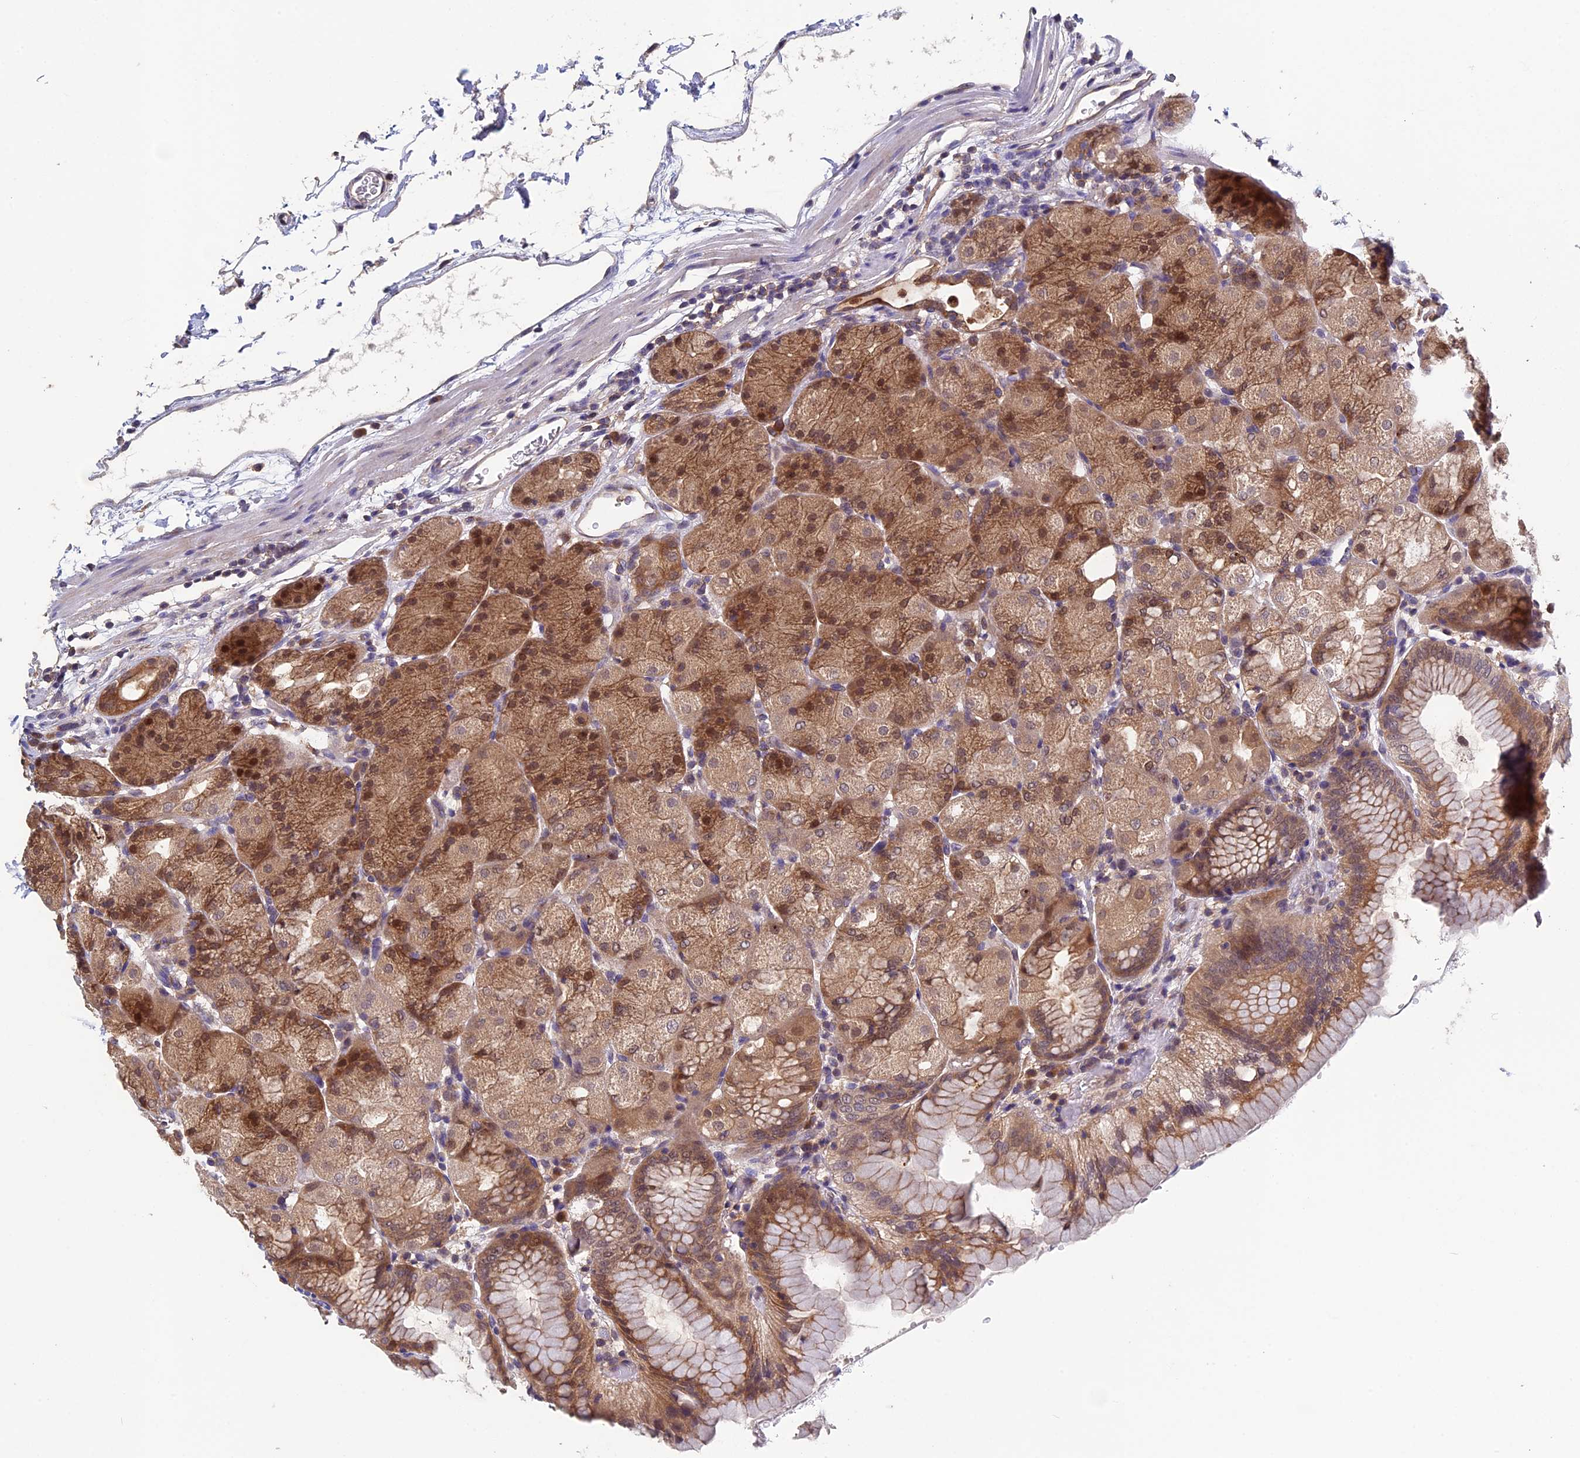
{"staining": {"intensity": "moderate", "quantity": ">75%", "location": "cytoplasmic/membranous,nuclear"}, "tissue": "stomach", "cell_type": "Glandular cells", "image_type": "normal", "snomed": [{"axis": "morphology", "description": "Normal tissue, NOS"}, {"axis": "topography", "description": "Stomach, upper"}, {"axis": "topography", "description": "Stomach, lower"}], "caption": "The image shows staining of benign stomach, revealing moderate cytoplasmic/membranous,nuclear protein positivity (brown color) within glandular cells. The staining was performed using DAB, with brown indicating positive protein expression. Nuclei are stained blue with hematoxylin.", "gene": "LCMT1", "patient": {"sex": "male", "age": 62}}